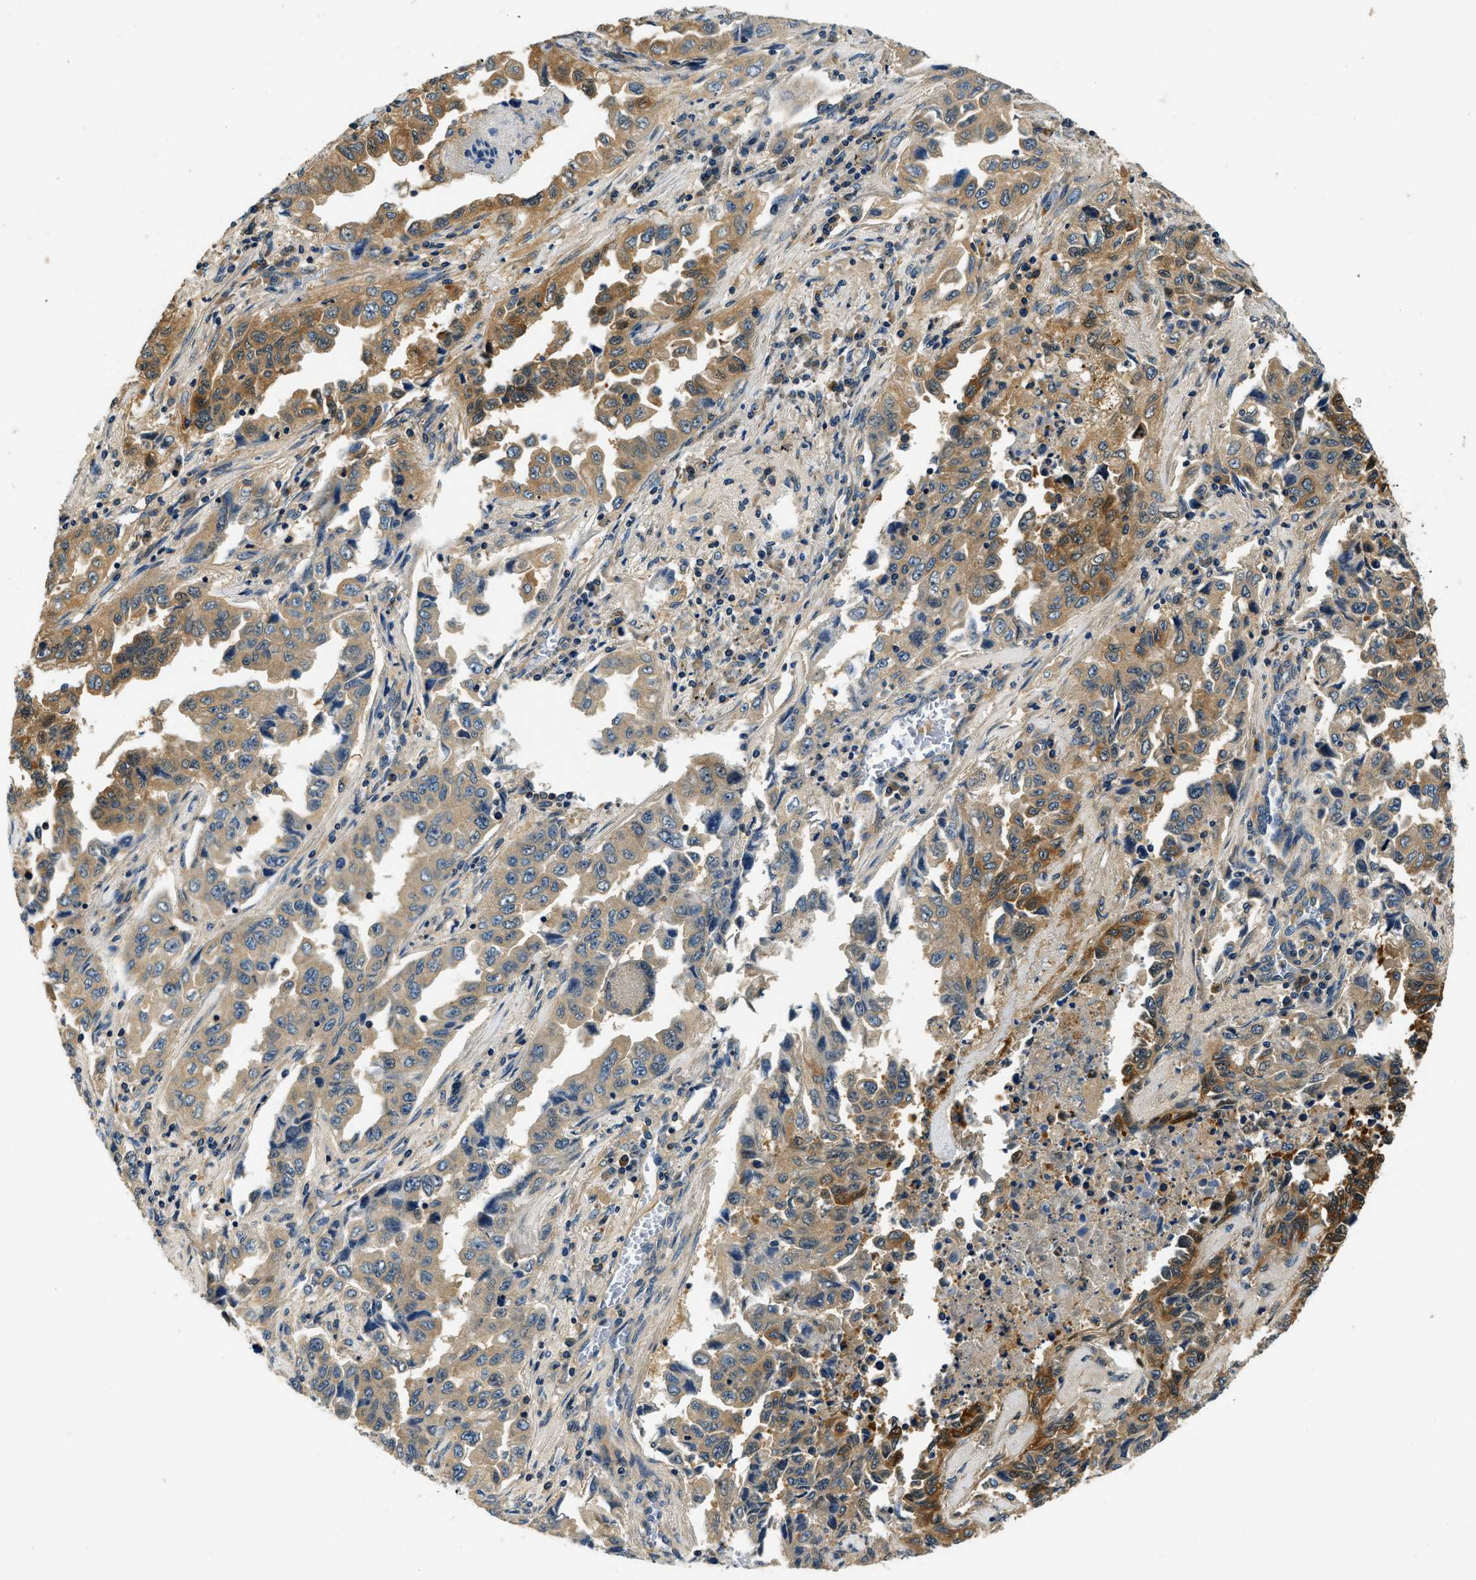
{"staining": {"intensity": "moderate", "quantity": ">75%", "location": "cytoplasmic/membranous"}, "tissue": "lung cancer", "cell_type": "Tumor cells", "image_type": "cancer", "snomed": [{"axis": "morphology", "description": "Adenocarcinoma, NOS"}, {"axis": "topography", "description": "Lung"}], "caption": "Adenocarcinoma (lung) stained with IHC reveals moderate cytoplasmic/membranous positivity in about >75% of tumor cells.", "gene": "RESF1", "patient": {"sex": "female", "age": 51}}